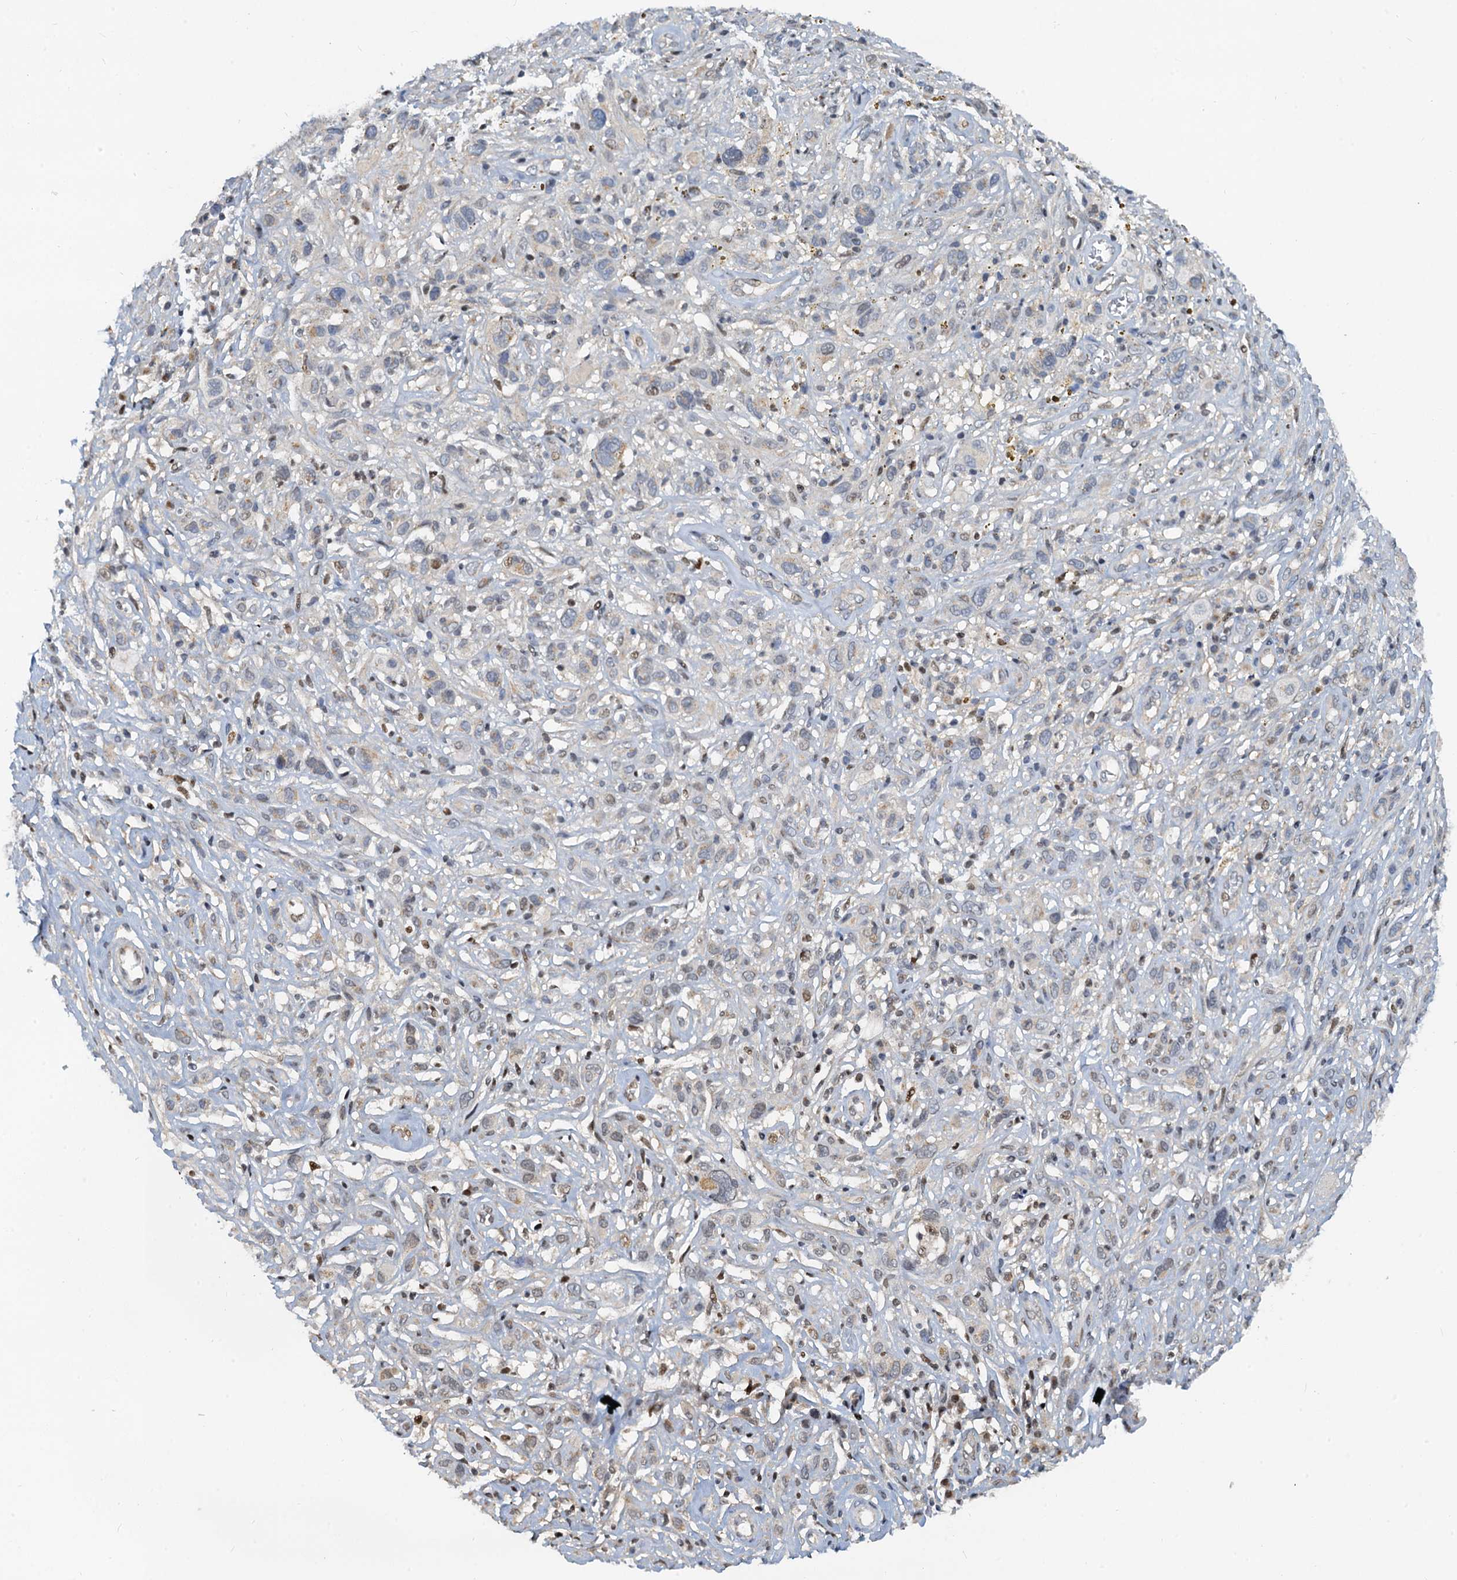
{"staining": {"intensity": "moderate", "quantity": "<25%", "location": "nuclear"}, "tissue": "melanoma", "cell_type": "Tumor cells", "image_type": "cancer", "snomed": [{"axis": "morphology", "description": "Malignant melanoma, NOS"}, {"axis": "topography", "description": "Skin of trunk"}], "caption": "Tumor cells demonstrate low levels of moderate nuclear positivity in approximately <25% of cells in melanoma. The protein is shown in brown color, while the nuclei are stained blue.", "gene": "PTGES3", "patient": {"sex": "male", "age": 71}}